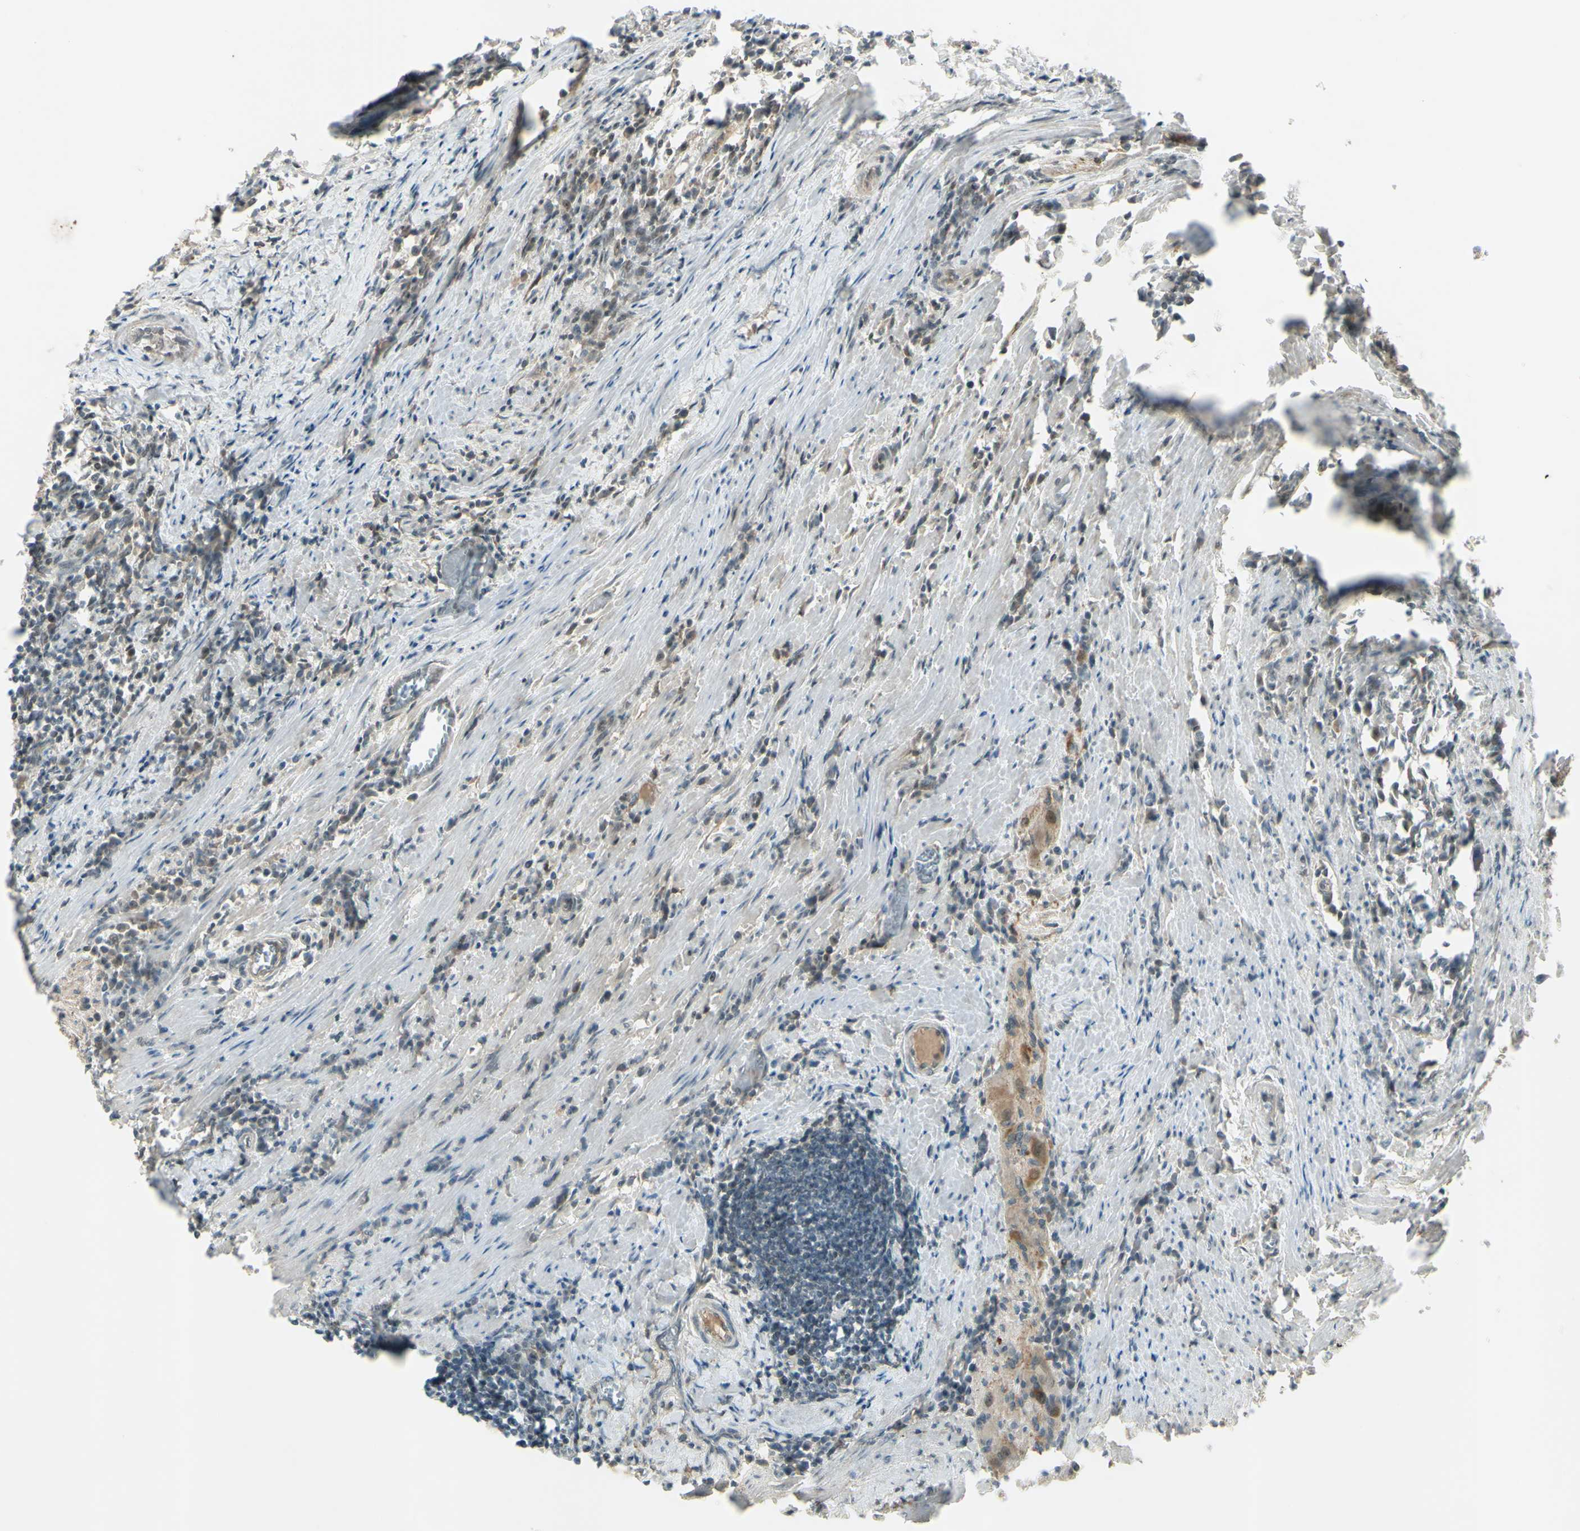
{"staining": {"intensity": "moderate", "quantity": "25%-75%", "location": "cytoplasmic/membranous,nuclear"}, "tissue": "colorectal cancer", "cell_type": "Tumor cells", "image_type": "cancer", "snomed": [{"axis": "morphology", "description": "Adenocarcinoma, NOS"}, {"axis": "topography", "description": "Colon"}], "caption": "Tumor cells exhibit medium levels of moderate cytoplasmic/membranous and nuclear positivity in approximately 25%-75% of cells in colorectal cancer (adenocarcinoma).", "gene": "SNW1", "patient": {"sex": "male", "age": 72}}